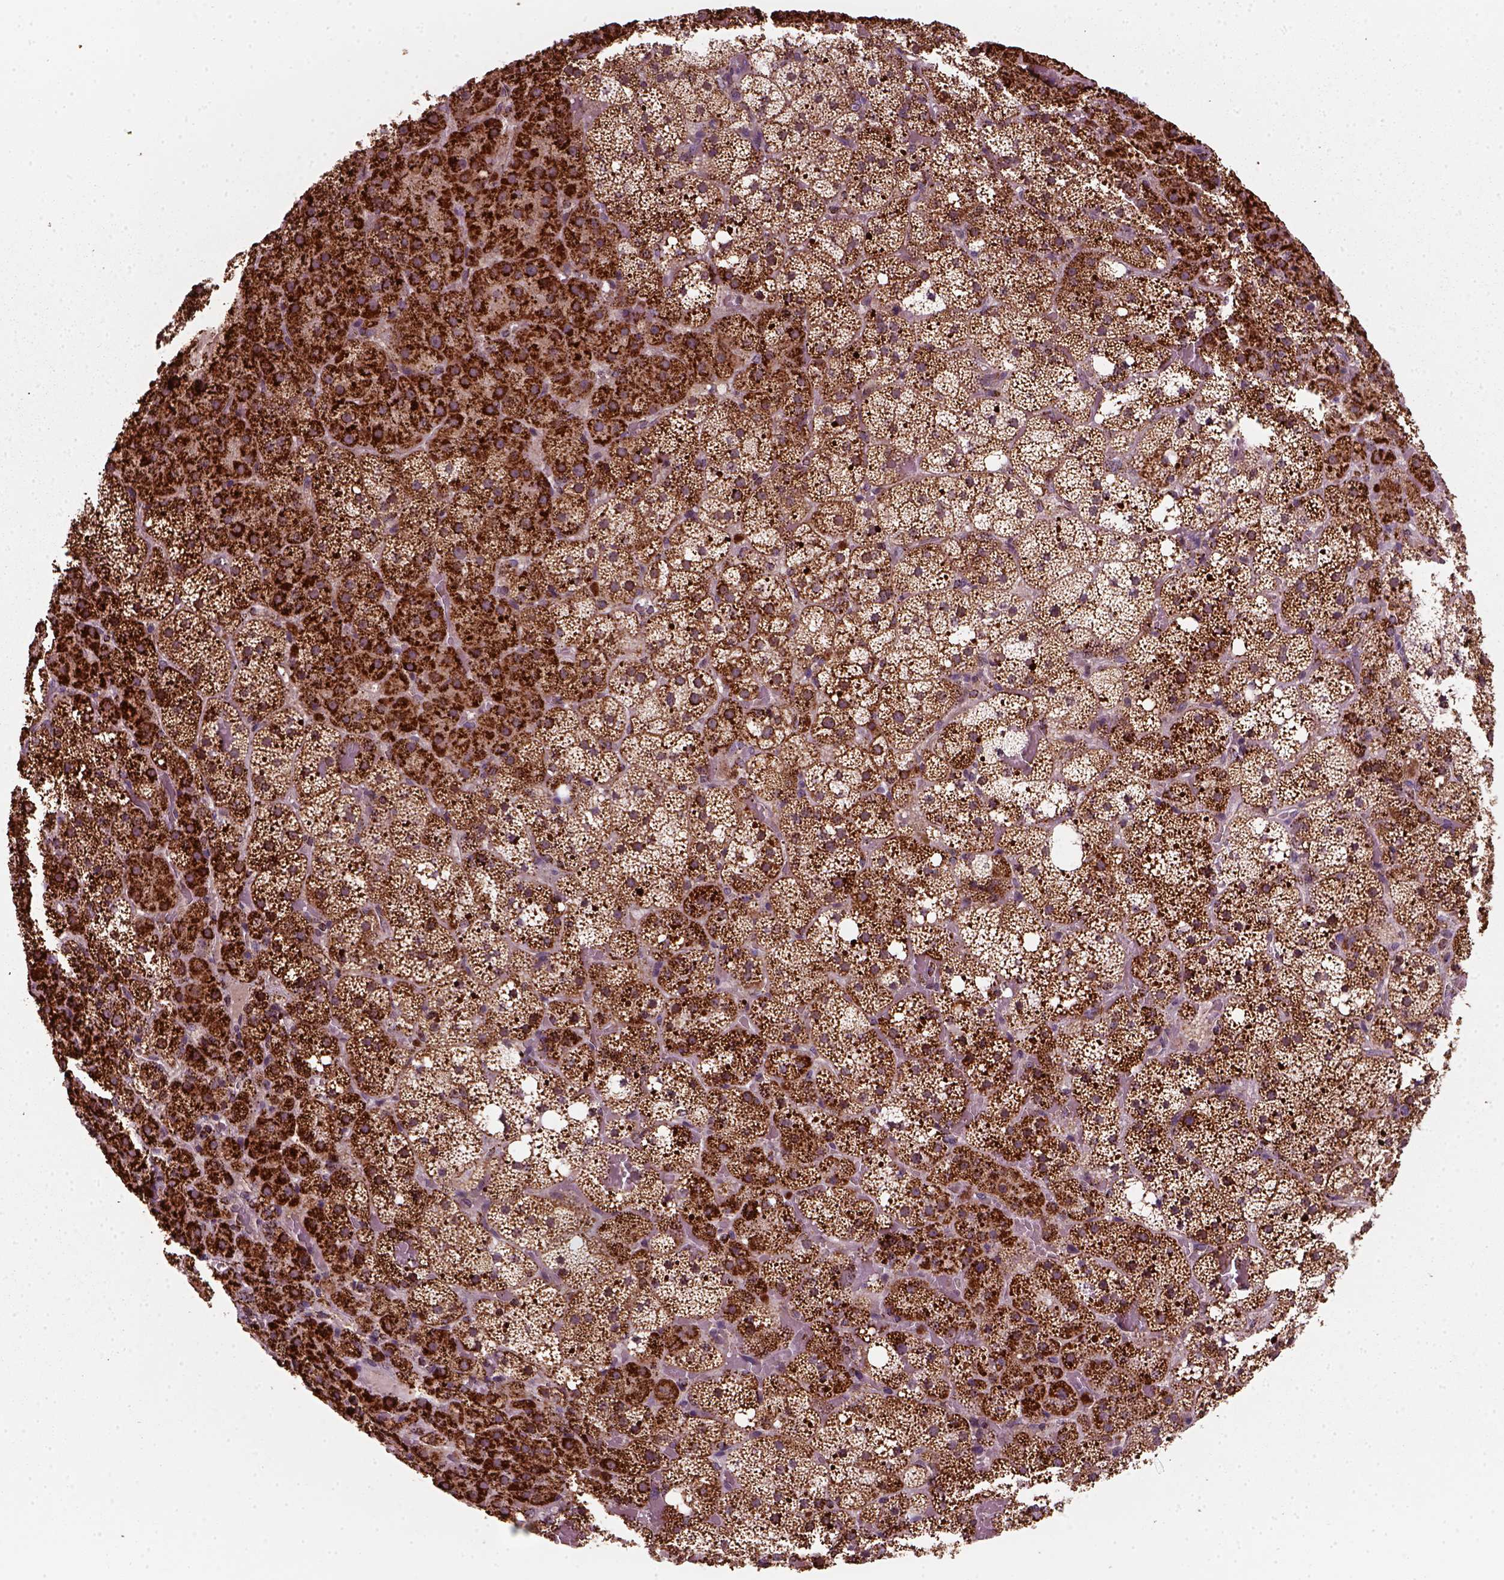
{"staining": {"intensity": "strong", "quantity": ">75%", "location": "cytoplasmic/membranous"}, "tissue": "adrenal gland", "cell_type": "Glandular cells", "image_type": "normal", "snomed": [{"axis": "morphology", "description": "Normal tissue, NOS"}, {"axis": "topography", "description": "Adrenal gland"}], "caption": "This photomicrograph reveals immunohistochemistry staining of normal adrenal gland, with high strong cytoplasmic/membranous positivity in approximately >75% of glandular cells.", "gene": "NUDT16L1", "patient": {"sex": "male", "age": 53}}